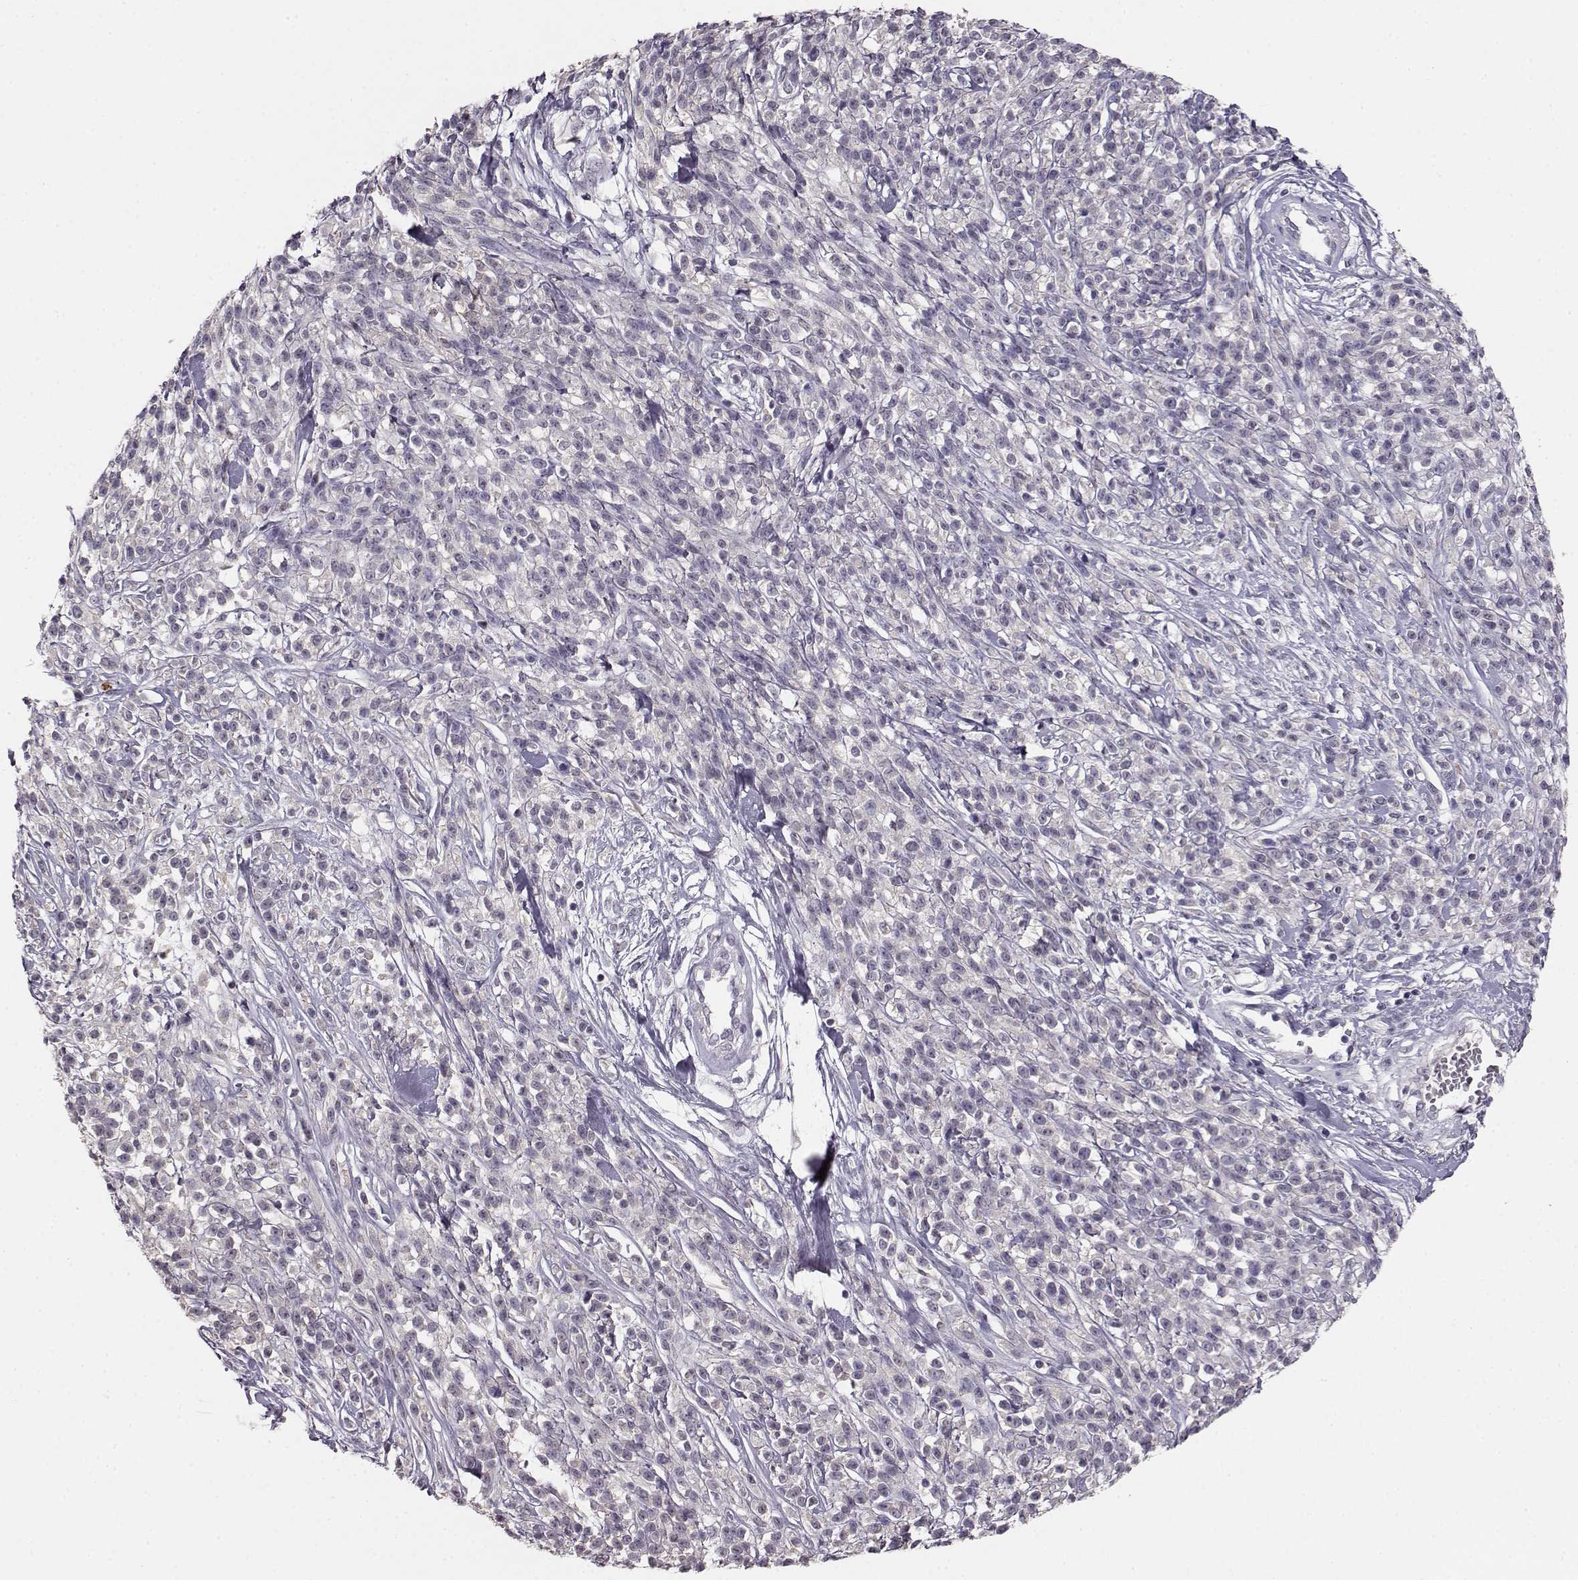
{"staining": {"intensity": "negative", "quantity": "none", "location": "none"}, "tissue": "melanoma", "cell_type": "Tumor cells", "image_type": "cancer", "snomed": [{"axis": "morphology", "description": "Malignant melanoma, NOS"}, {"axis": "topography", "description": "Skin"}, {"axis": "topography", "description": "Skin of trunk"}], "caption": "The image shows no significant staining in tumor cells of melanoma. The staining was performed using DAB to visualize the protein expression in brown, while the nuclei were stained in blue with hematoxylin (Magnification: 20x).", "gene": "BFSP2", "patient": {"sex": "male", "age": 74}}